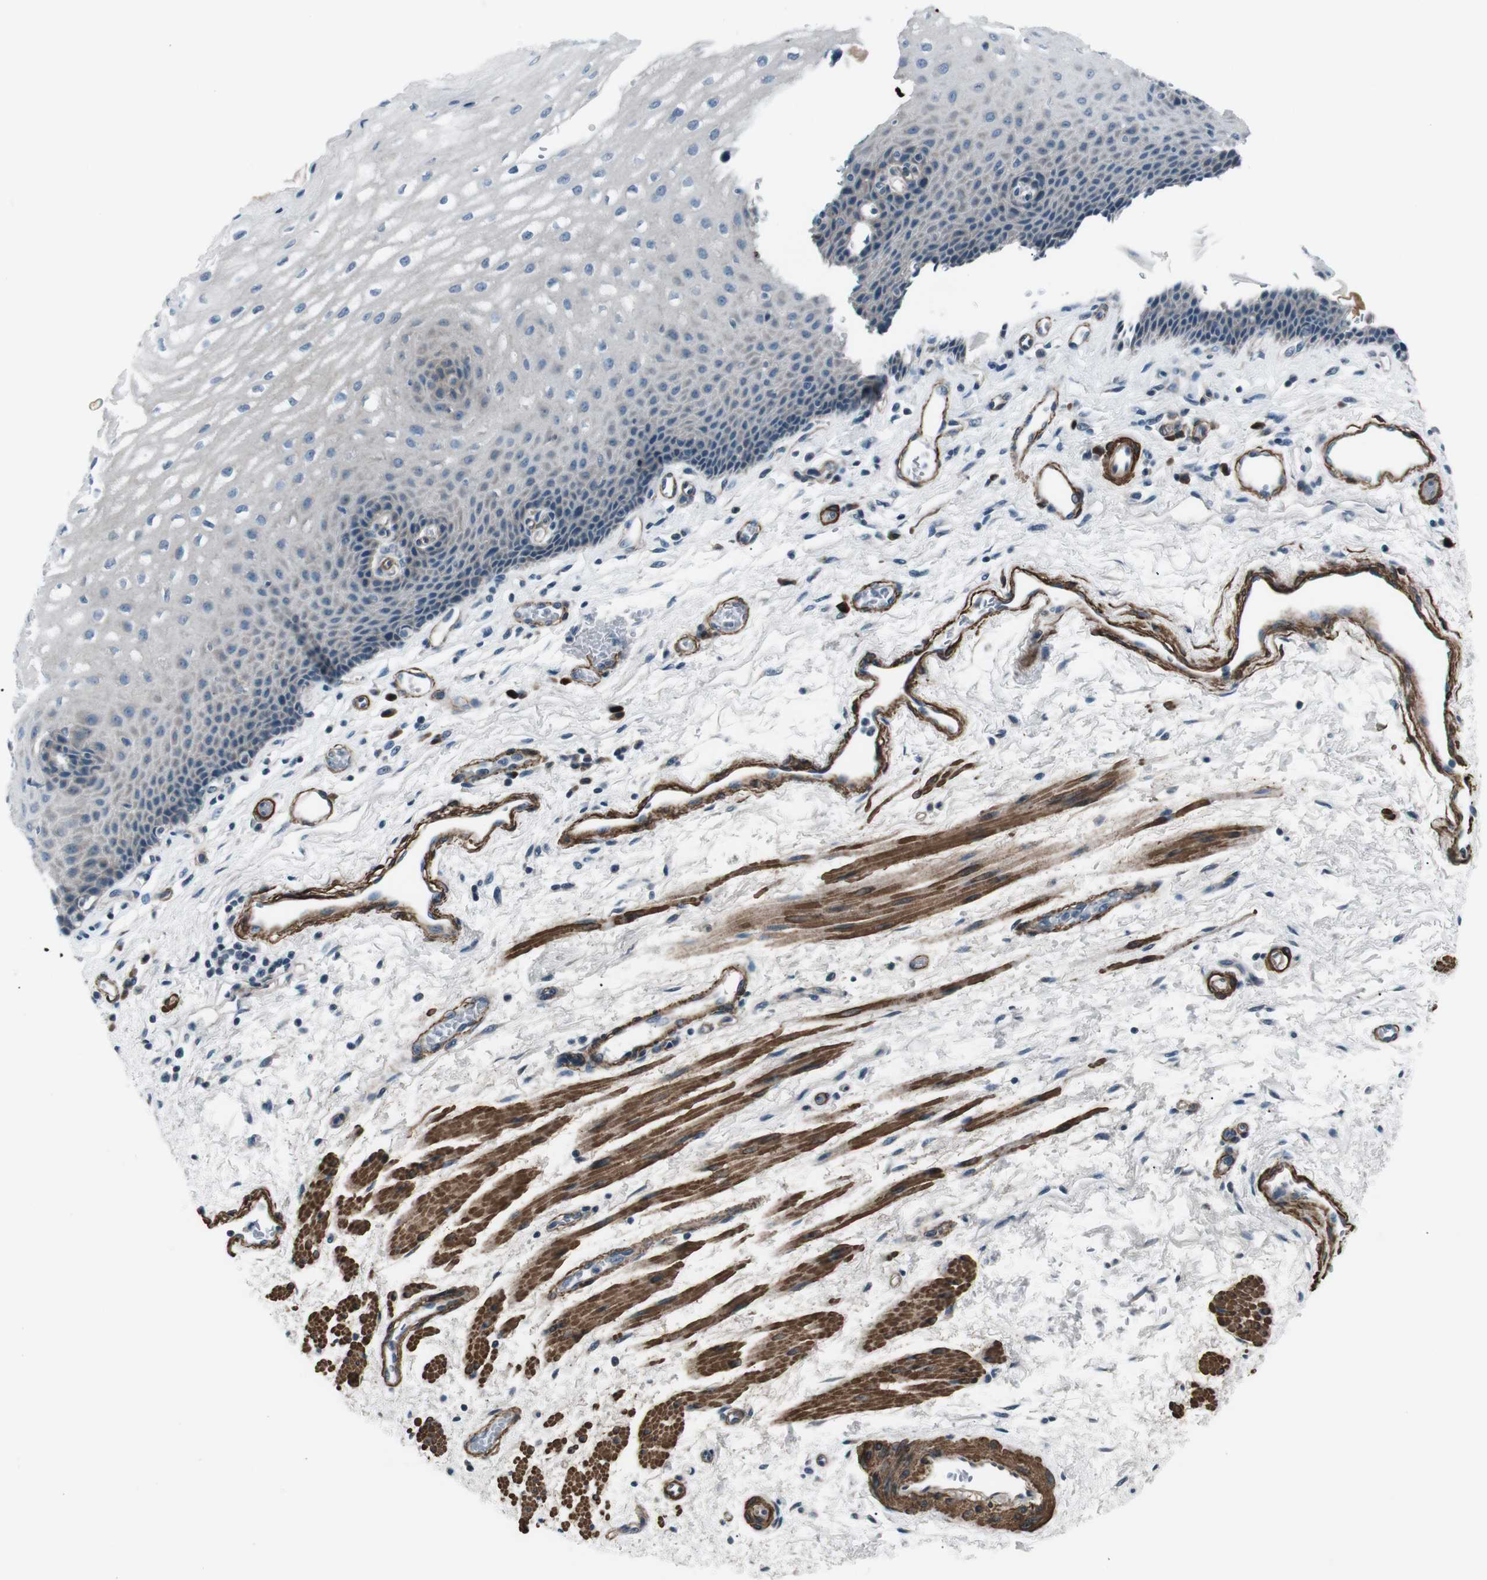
{"staining": {"intensity": "weak", "quantity": "<25%", "location": "cytoplasmic/membranous"}, "tissue": "esophagus", "cell_type": "Squamous epithelial cells", "image_type": "normal", "snomed": [{"axis": "morphology", "description": "Normal tissue, NOS"}, {"axis": "topography", "description": "Esophagus"}], "caption": "IHC image of normal esophagus: human esophagus stained with DAB shows no significant protein staining in squamous epithelial cells. Nuclei are stained in blue.", "gene": "PDLIM5", "patient": {"sex": "male", "age": 54}}